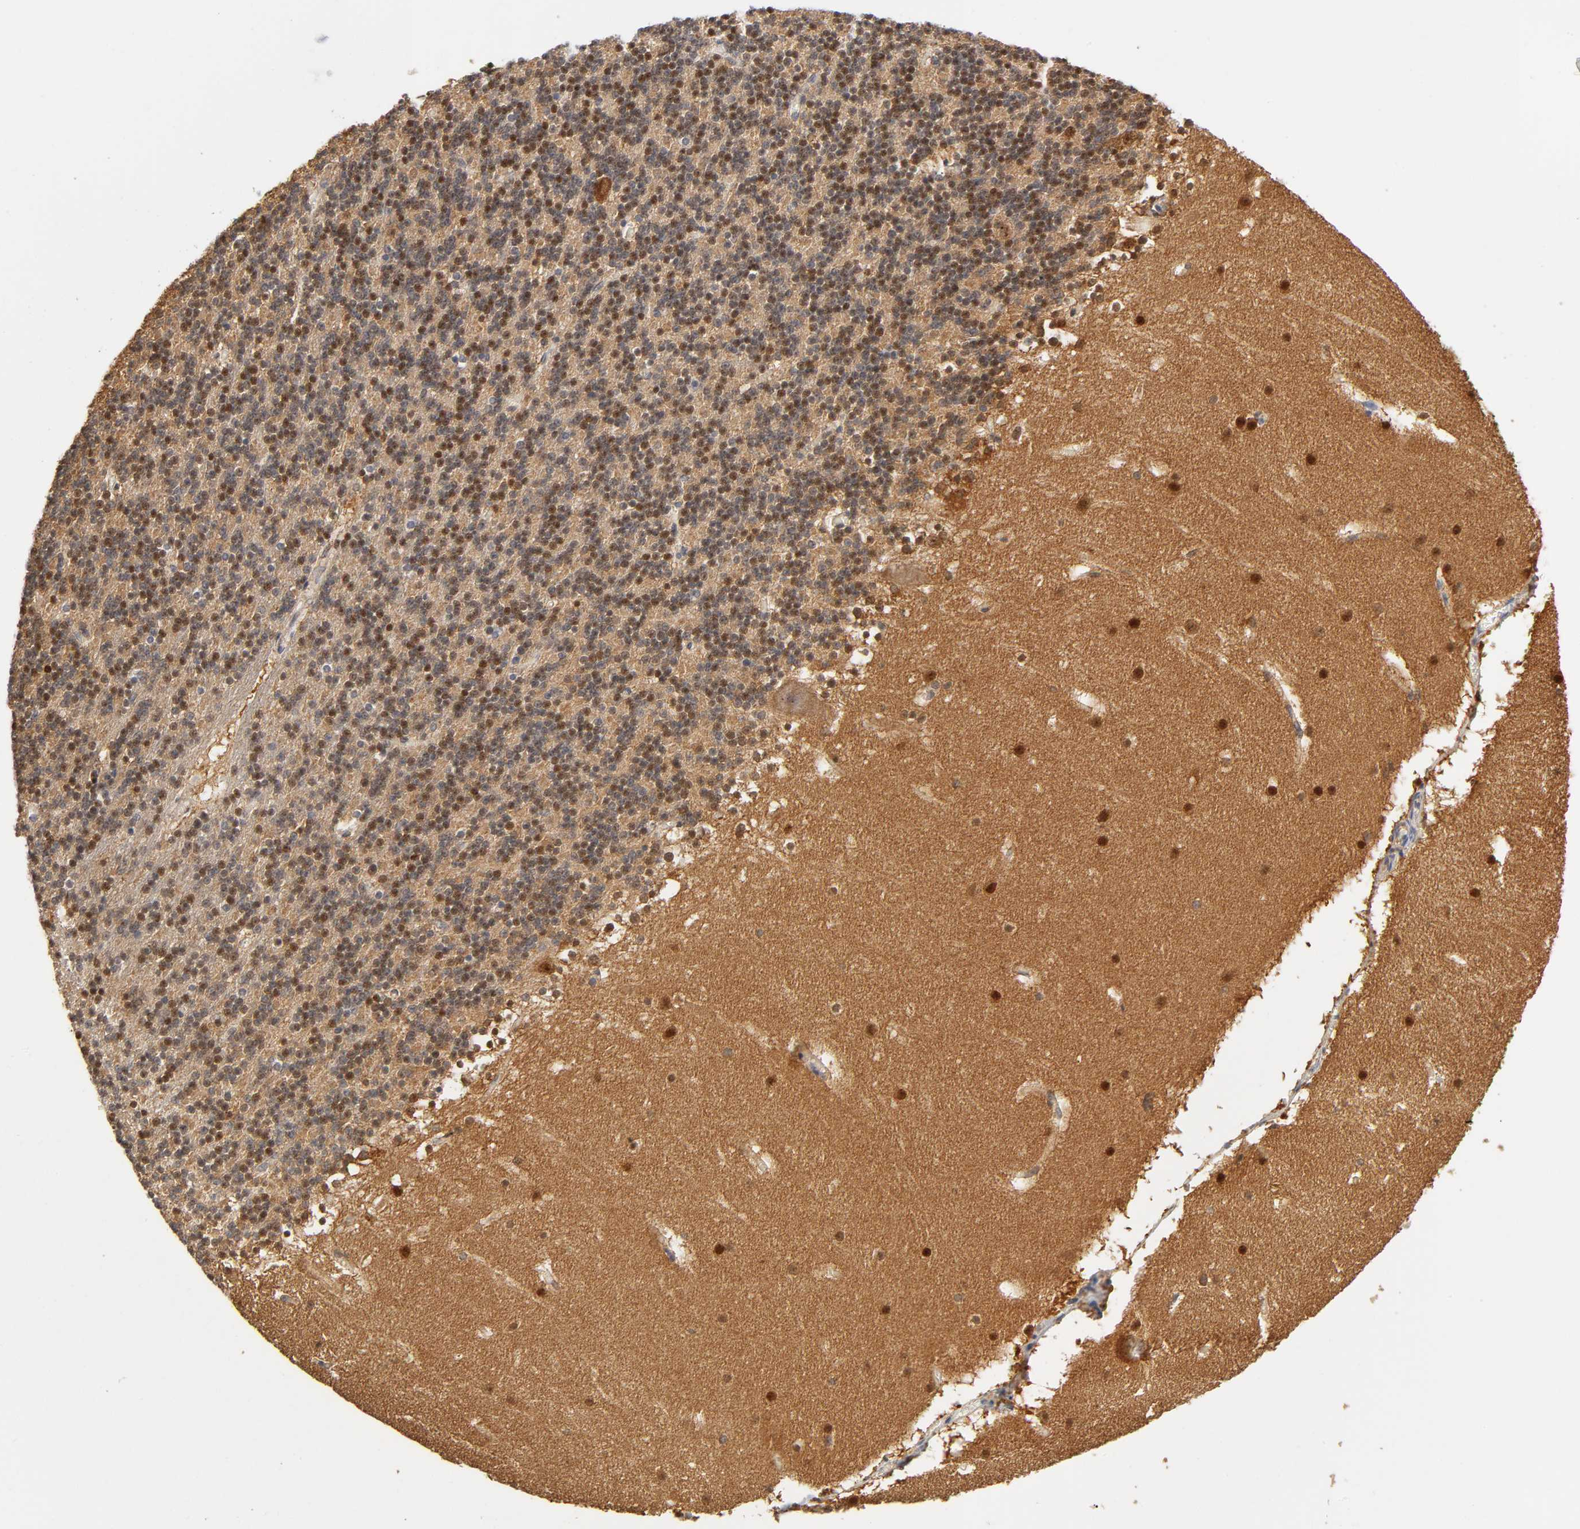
{"staining": {"intensity": "moderate", "quantity": "25%-75%", "location": "nuclear"}, "tissue": "cerebellum", "cell_type": "Cells in granular layer", "image_type": "normal", "snomed": [{"axis": "morphology", "description": "Normal tissue, NOS"}, {"axis": "topography", "description": "Cerebellum"}], "caption": "Protein staining demonstrates moderate nuclear positivity in approximately 25%-75% of cells in granular layer in unremarkable cerebellum.", "gene": "PAFAH1B1", "patient": {"sex": "male", "age": 45}}